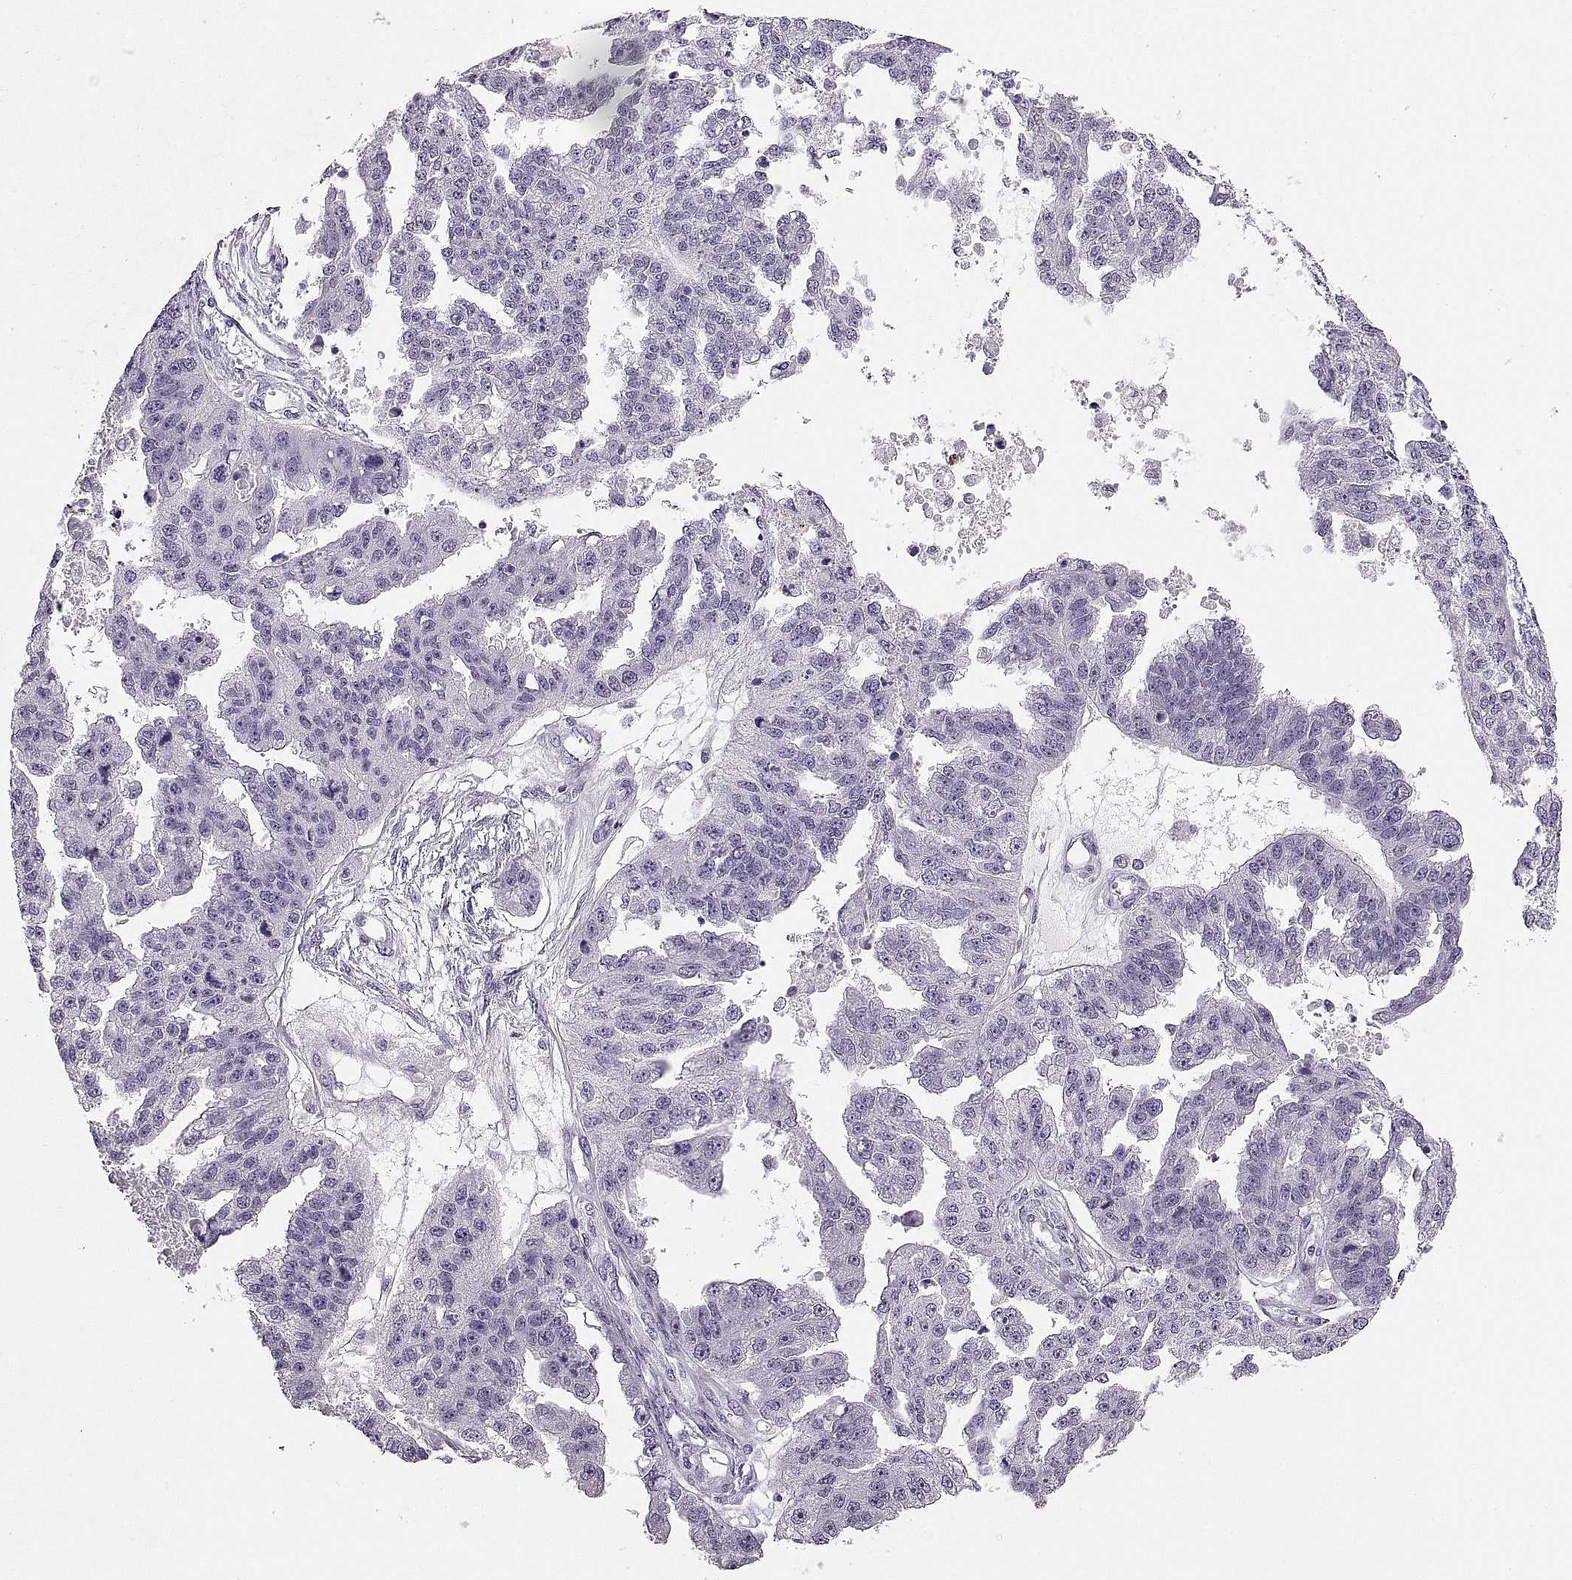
{"staining": {"intensity": "negative", "quantity": "none", "location": "none"}, "tissue": "ovarian cancer", "cell_type": "Tumor cells", "image_type": "cancer", "snomed": [{"axis": "morphology", "description": "Cystadenocarcinoma, serous, NOS"}, {"axis": "topography", "description": "Ovary"}], "caption": "This is an immunohistochemistry photomicrograph of human ovarian serous cystadenocarcinoma. There is no staining in tumor cells.", "gene": "MILR1", "patient": {"sex": "female", "age": 58}}